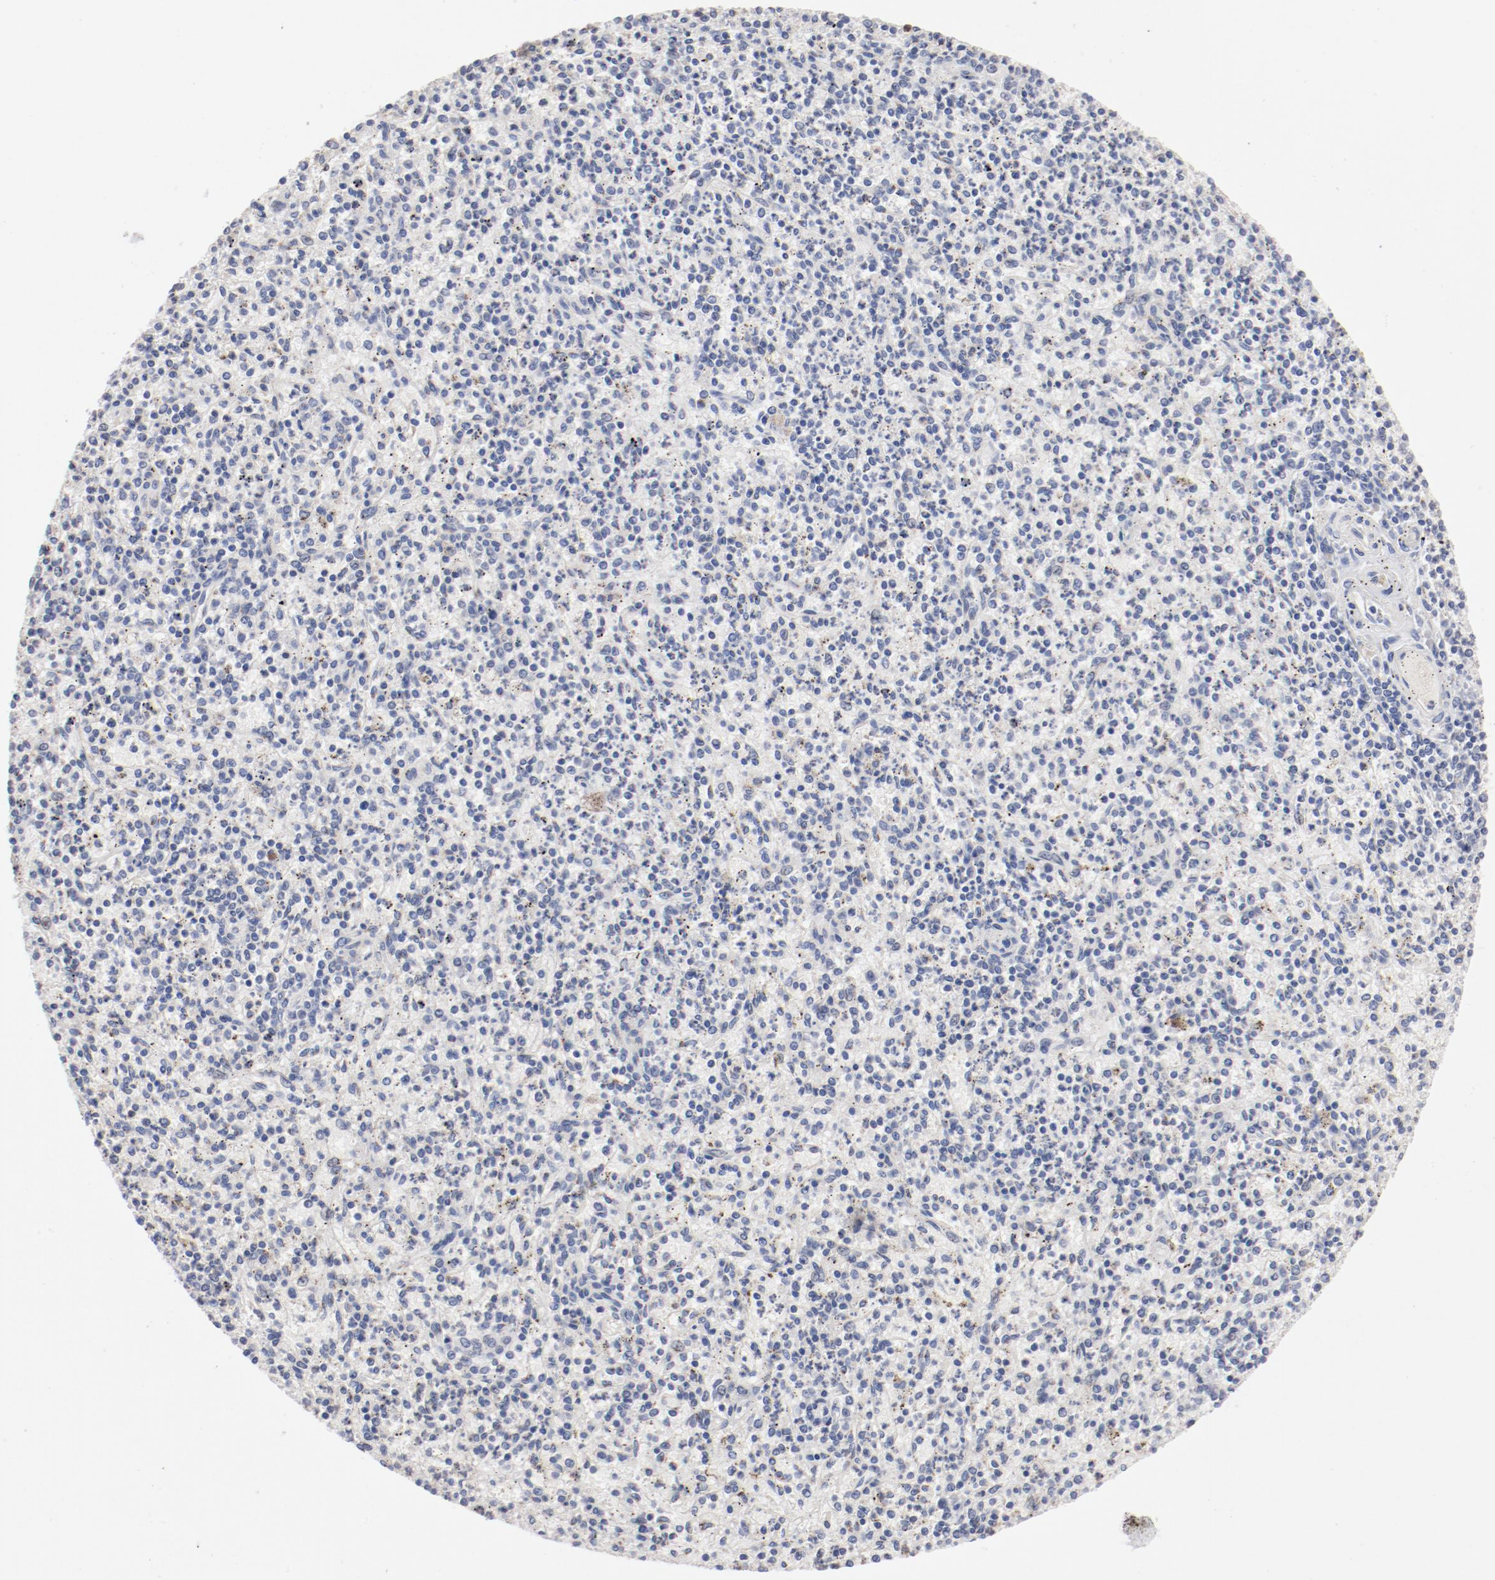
{"staining": {"intensity": "moderate", "quantity": "<25%", "location": "cytoplasmic/membranous"}, "tissue": "spleen", "cell_type": "Cells in red pulp", "image_type": "normal", "snomed": [{"axis": "morphology", "description": "Normal tissue, NOS"}, {"axis": "topography", "description": "Spleen"}], "caption": "A micrograph showing moderate cytoplasmic/membranous staining in about <25% of cells in red pulp in unremarkable spleen, as visualized by brown immunohistochemical staining.", "gene": "AK7", "patient": {"sex": "male", "age": 72}}